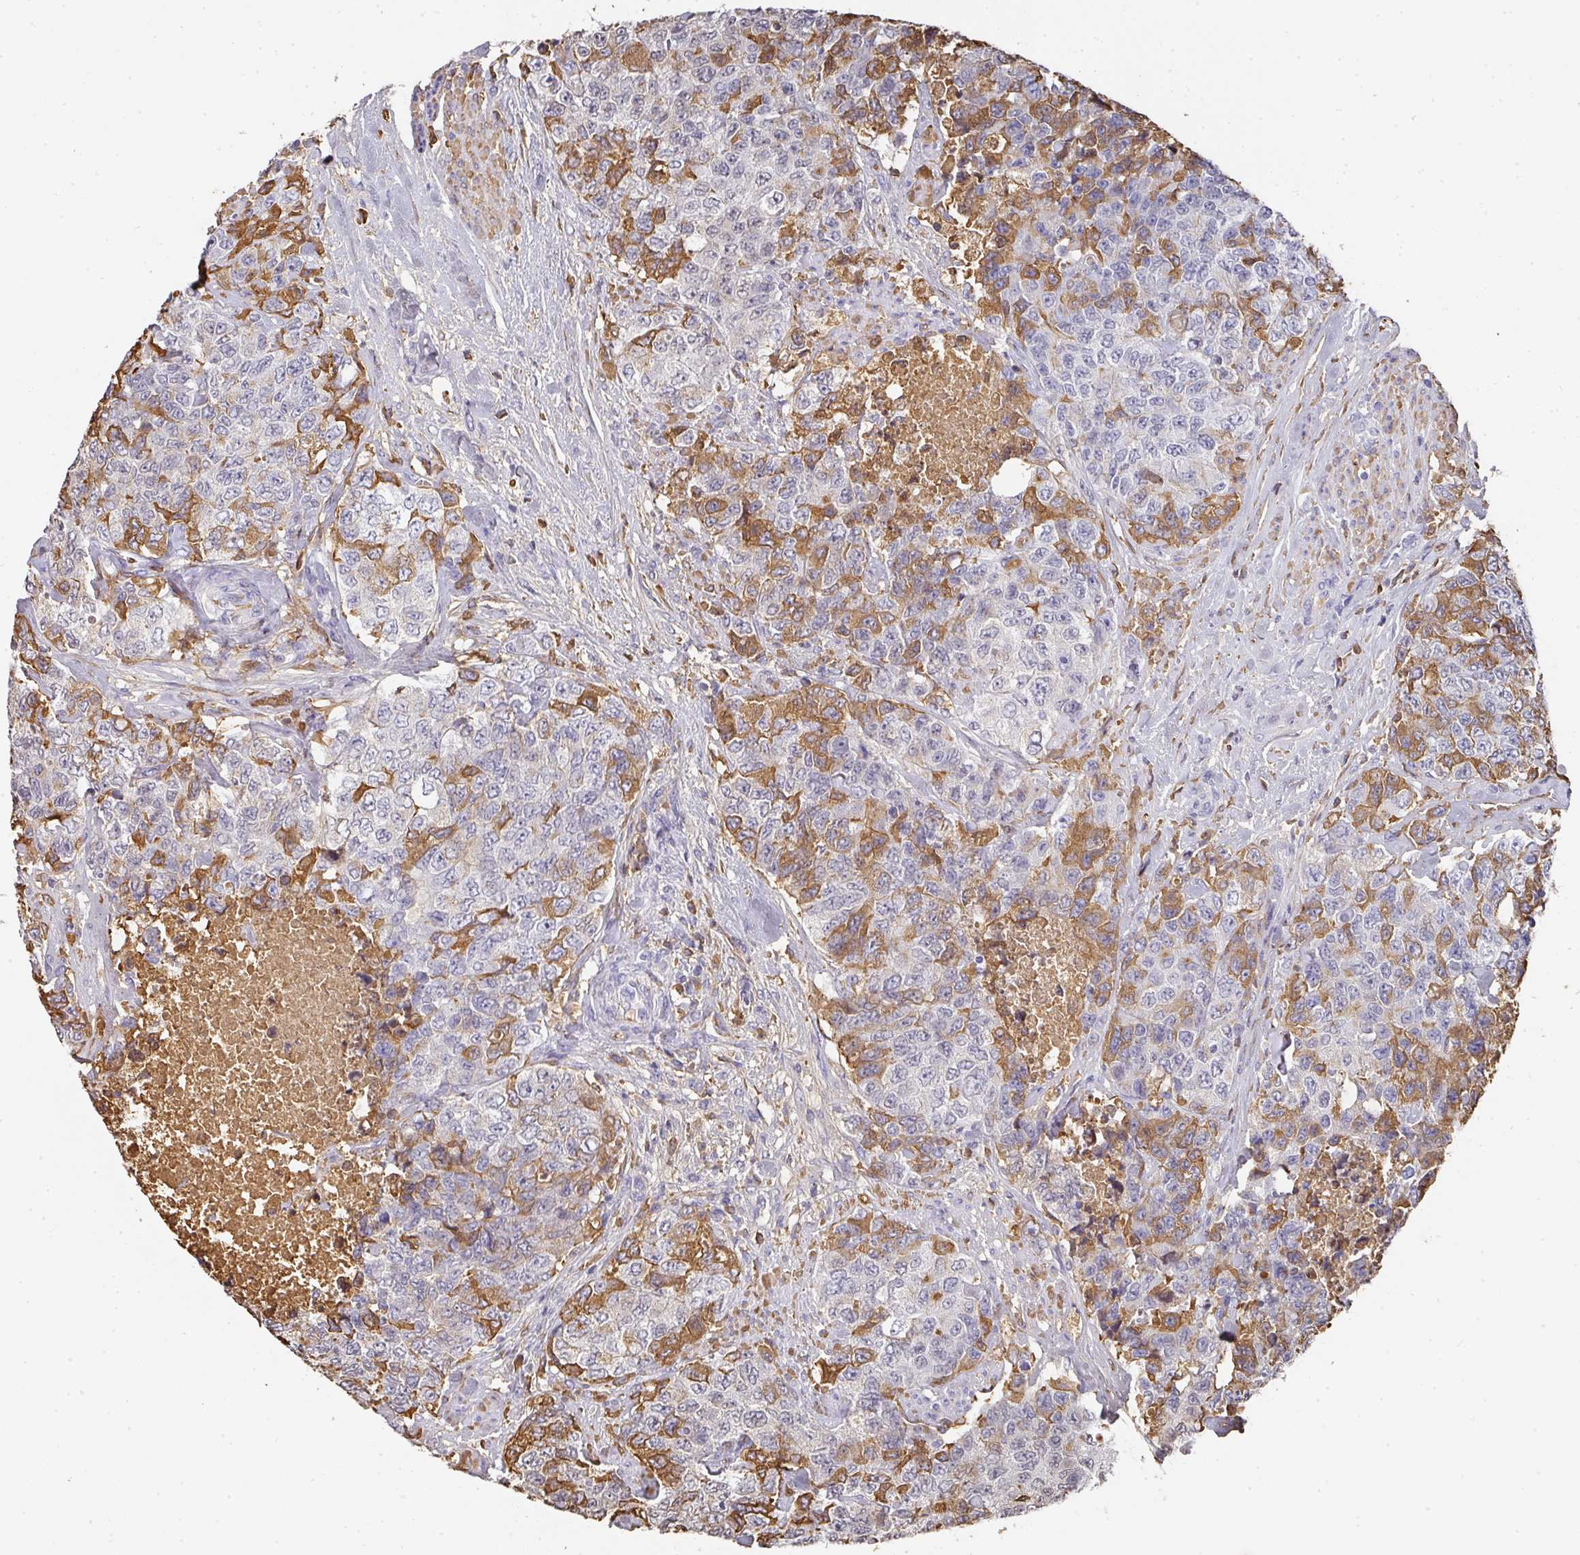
{"staining": {"intensity": "strong", "quantity": "25%-75%", "location": "cytoplasmic/membranous"}, "tissue": "urothelial cancer", "cell_type": "Tumor cells", "image_type": "cancer", "snomed": [{"axis": "morphology", "description": "Urothelial carcinoma, High grade"}, {"axis": "topography", "description": "Urinary bladder"}], "caption": "Immunohistochemical staining of human urothelial cancer reveals high levels of strong cytoplasmic/membranous protein positivity in about 25%-75% of tumor cells.", "gene": "ALB", "patient": {"sex": "female", "age": 78}}